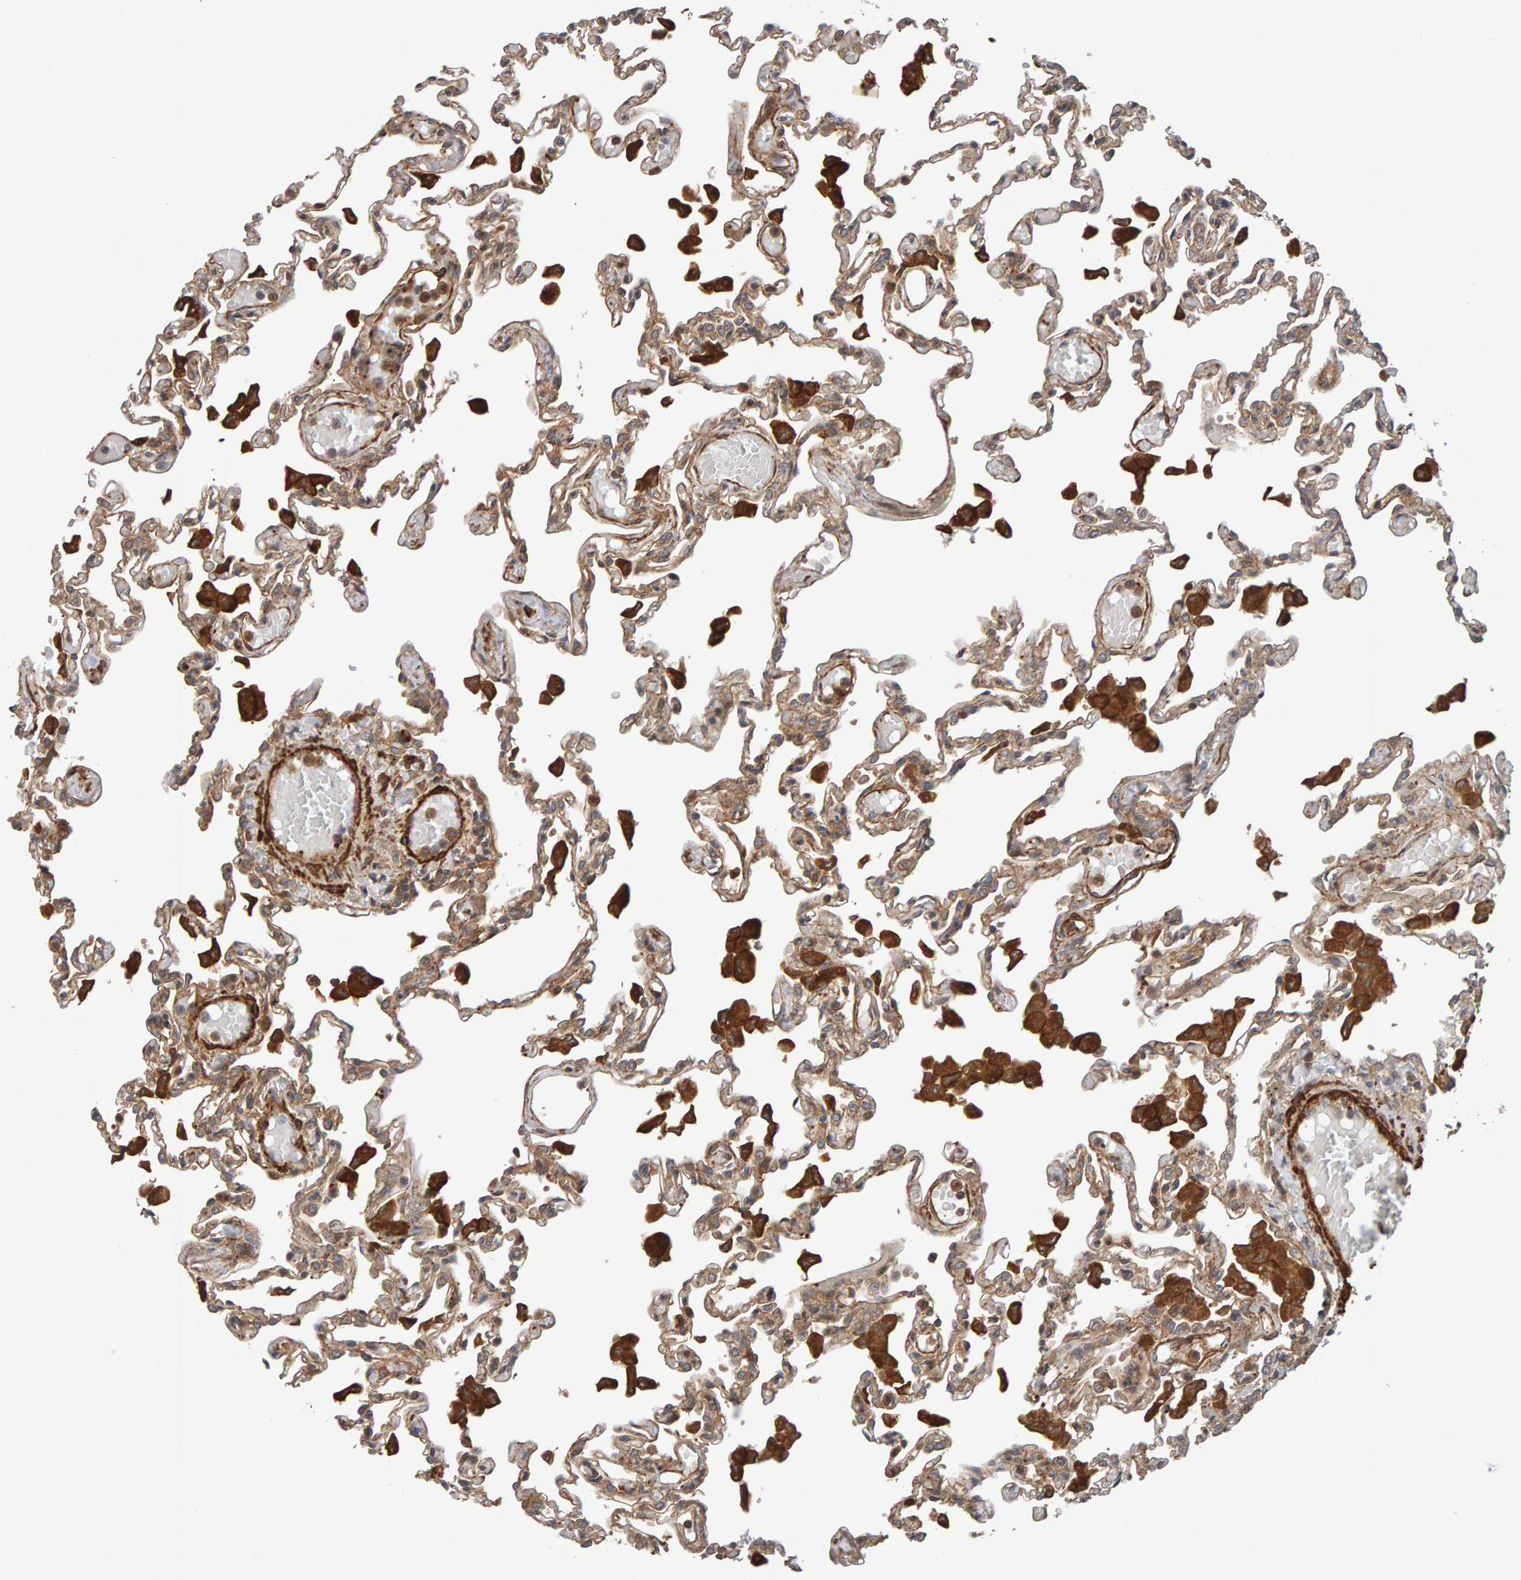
{"staining": {"intensity": "weak", "quantity": ">75%", "location": "cytoplasmic/membranous"}, "tissue": "lung", "cell_type": "Alveolar cells", "image_type": "normal", "snomed": [{"axis": "morphology", "description": "Normal tissue, NOS"}, {"axis": "topography", "description": "Bronchus"}, {"axis": "topography", "description": "Lung"}], "caption": "Lung stained with immunohistochemistry (IHC) exhibits weak cytoplasmic/membranous staining in approximately >75% of alveolar cells.", "gene": "SYNRG", "patient": {"sex": "female", "age": 49}}